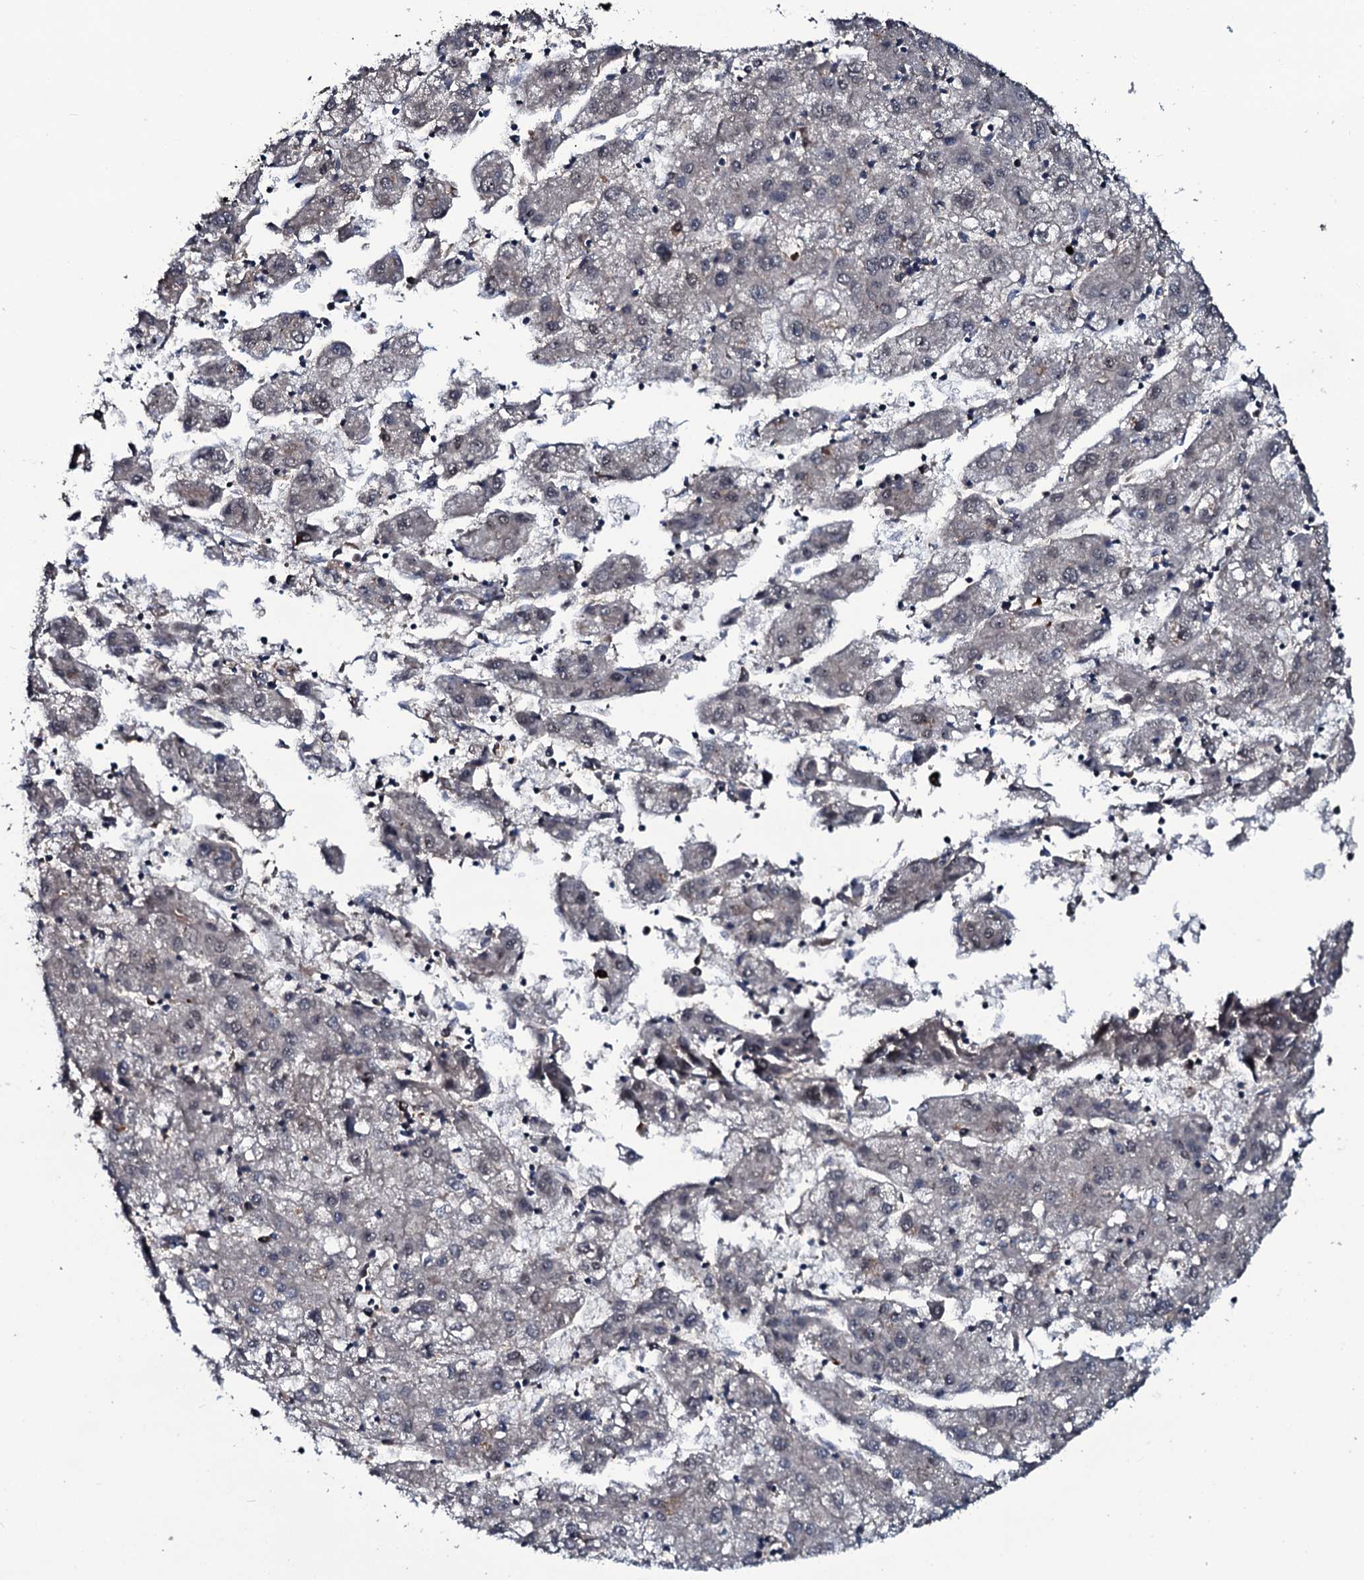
{"staining": {"intensity": "negative", "quantity": "none", "location": "none"}, "tissue": "liver cancer", "cell_type": "Tumor cells", "image_type": "cancer", "snomed": [{"axis": "morphology", "description": "Carcinoma, Hepatocellular, NOS"}, {"axis": "topography", "description": "Liver"}], "caption": "Liver cancer was stained to show a protein in brown. There is no significant expression in tumor cells.", "gene": "LYG2", "patient": {"sex": "male", "age": 72}}